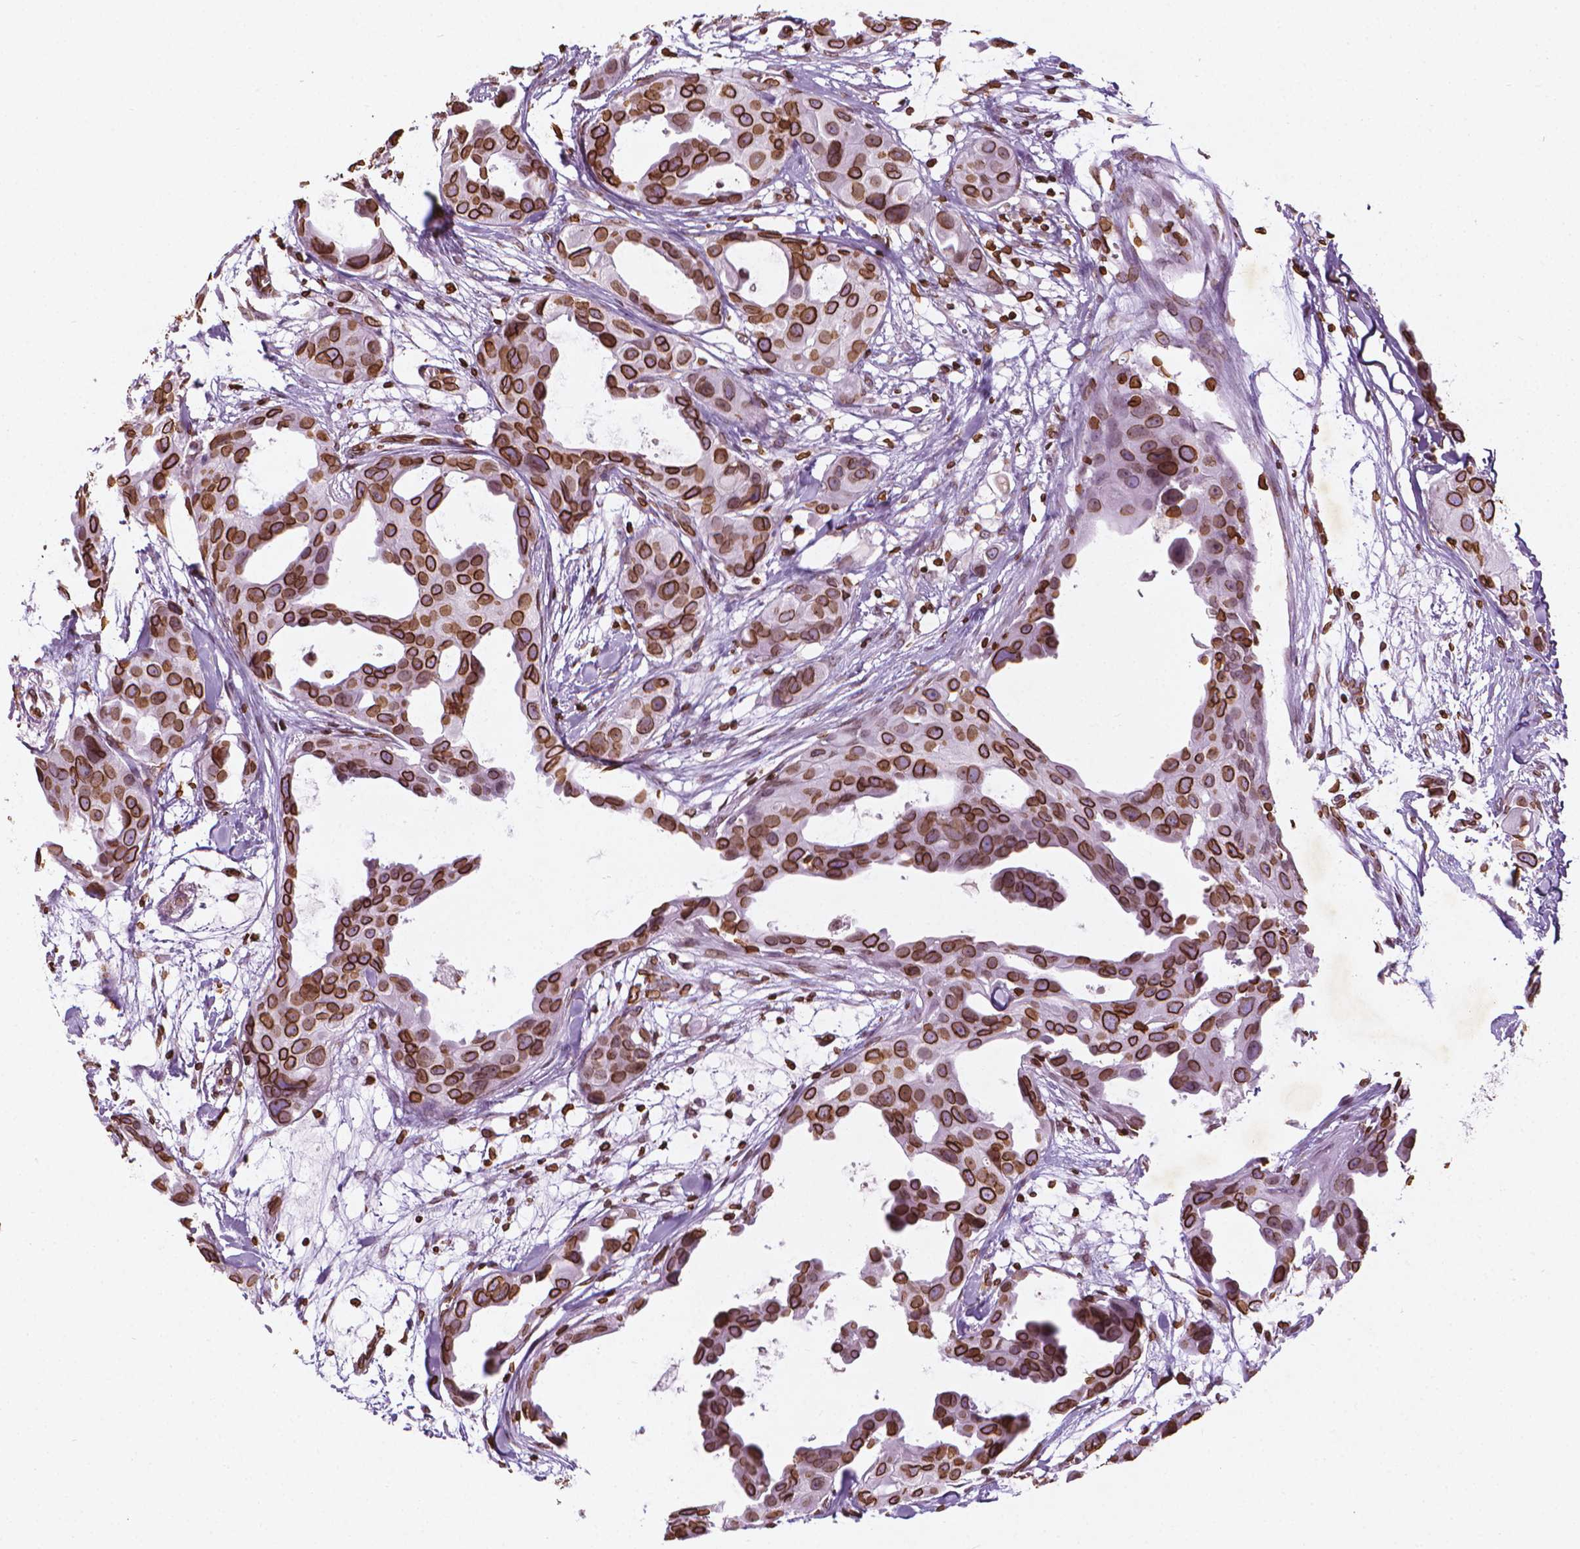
{"staining": {"intensity": "strong", "quantity": ">75%", "location": "cytoplasmic/membranous,nuclear"}, "tissue": "breast cancer", "cell_type": "Tumor cells", "image_type": "cancer", "snomed": [{"axis": "morphology", "description": "Duct carcinoma"}, {"axis": "topography", "description": "Breast"}], "caption": "Human breast infiltrating ductal carcinoma stained with a brown dye demonstrates strong cytoplasmic/membranous and nuclear positive staining in about >75% of tumor cells.", "gene": "LMNB1", "patient": {"sex": "female", "age": 38}}